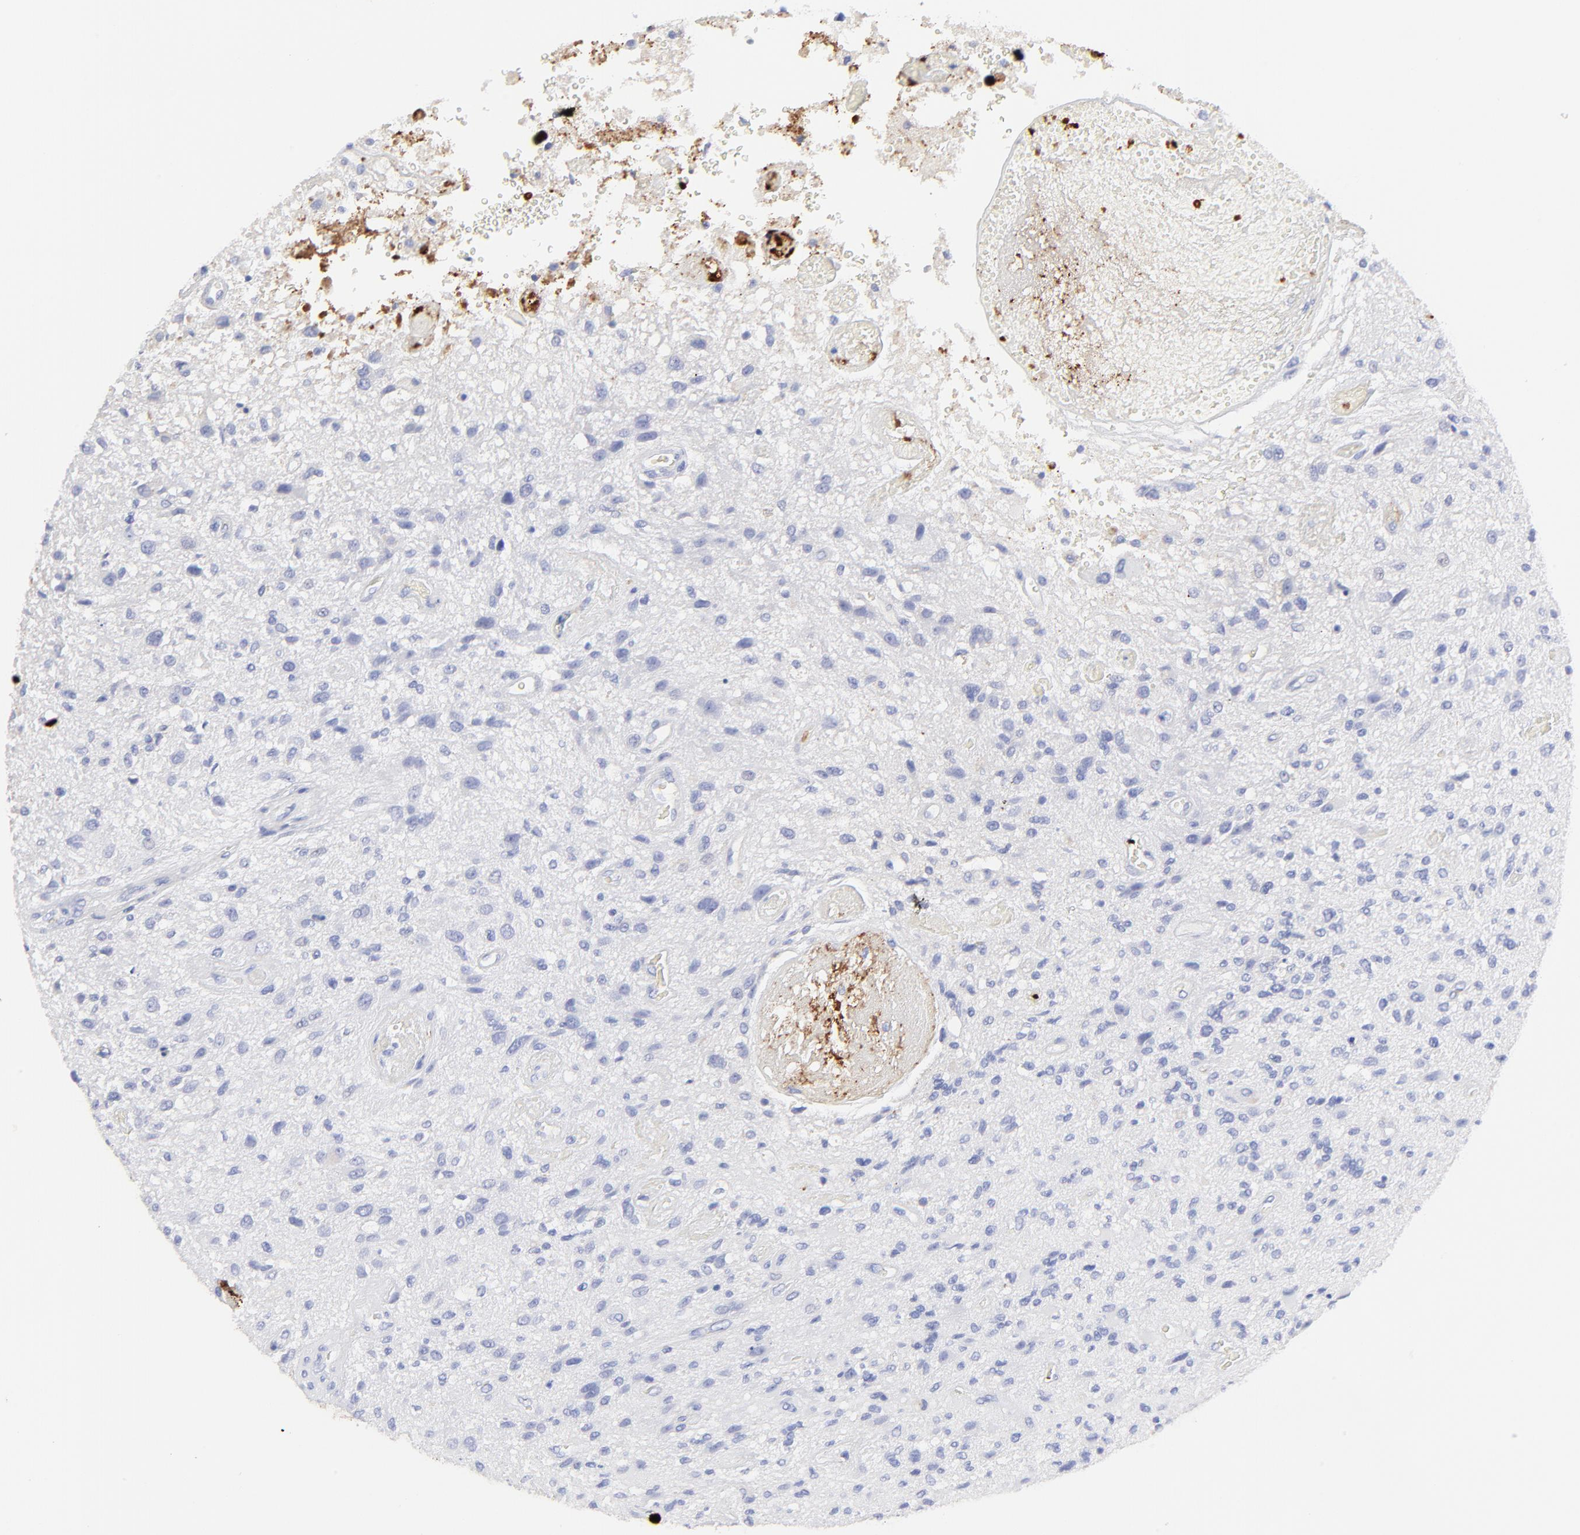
{"staining": {"intensity": "negative", "quantity": "none", "location": "none"}, "tissue": "glioma", "cell_type": "Tumor cells", "image_type": "cancer", "snomed": [{"axis": "morphology", "description": "Normal tissue, NOS"}, {"axis": "morphology", "description": "Glioma, malignant, High grade"}, {"axis": "topography", "description": "Cerebral cortex"}], "caption": "DAB (3,3'-diaminobenzidine) immunohistochemical staining of human glioma exhibits no significant expression in tumor cells. (DAB (3,3'-diaminobenzidine) immunohistochemistry with hematoxylin counter stain).", "gene": "S100A12", "patient": {"sex": "male", "age": 75}}